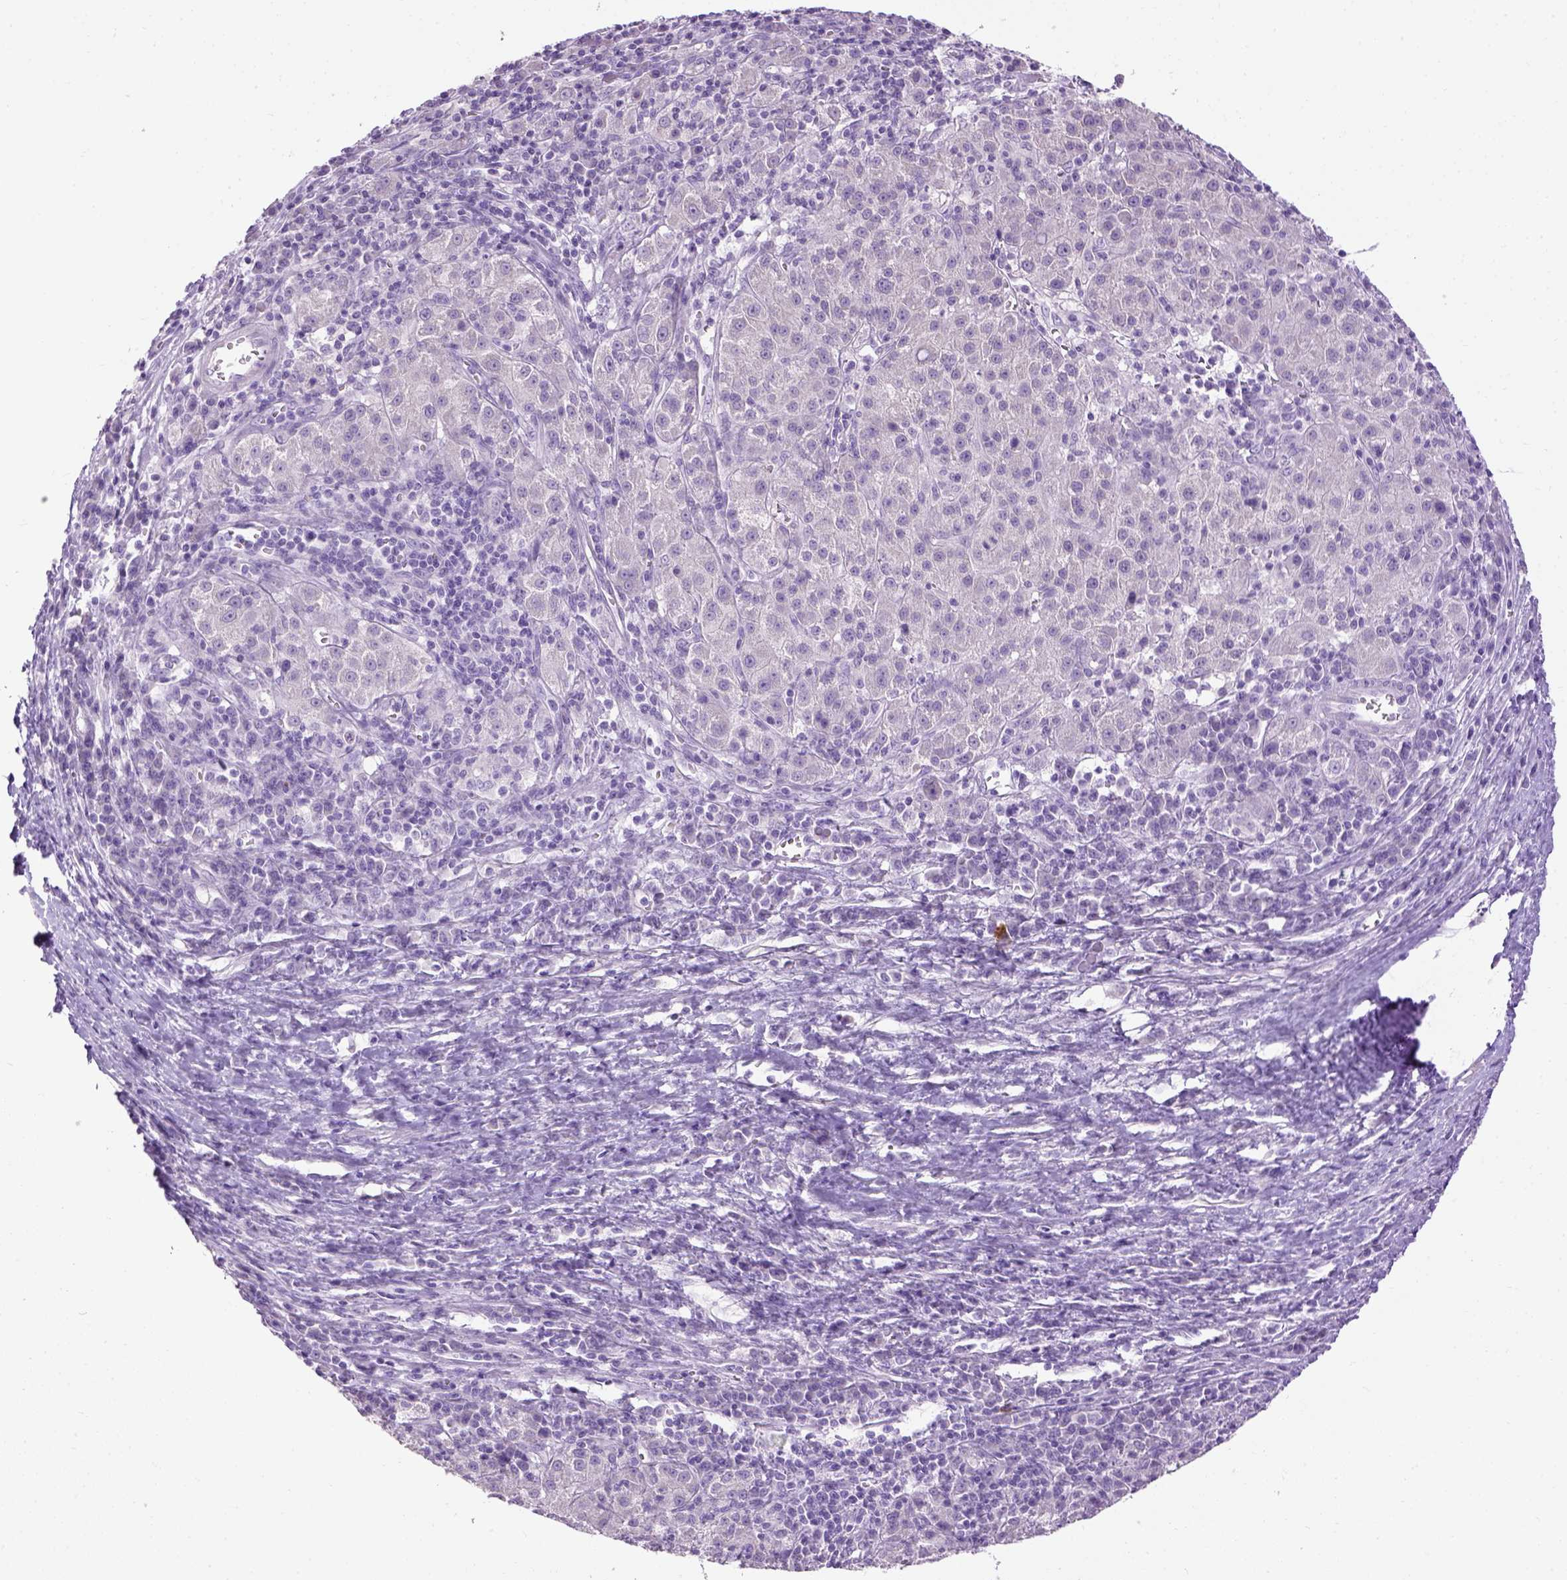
{"staining": {"intensity": "negative", "quantity": "none", "location": "none"}, "tissue": "liver cancer", "cell_type": "Tumor cells", "image_type": "cancer", "snomed": [{"axis": "morphology", "description": "Carcinoma, Hepatocellular, NOS"}, {"axis": "topography", "description": "Liver"}], "caption": "Tumor cells are negative for brown protein staining in hepatocellular carcinoma (liver).", "gene": "CYP24A1", "patient": {"sex": "female", "age": 60}}